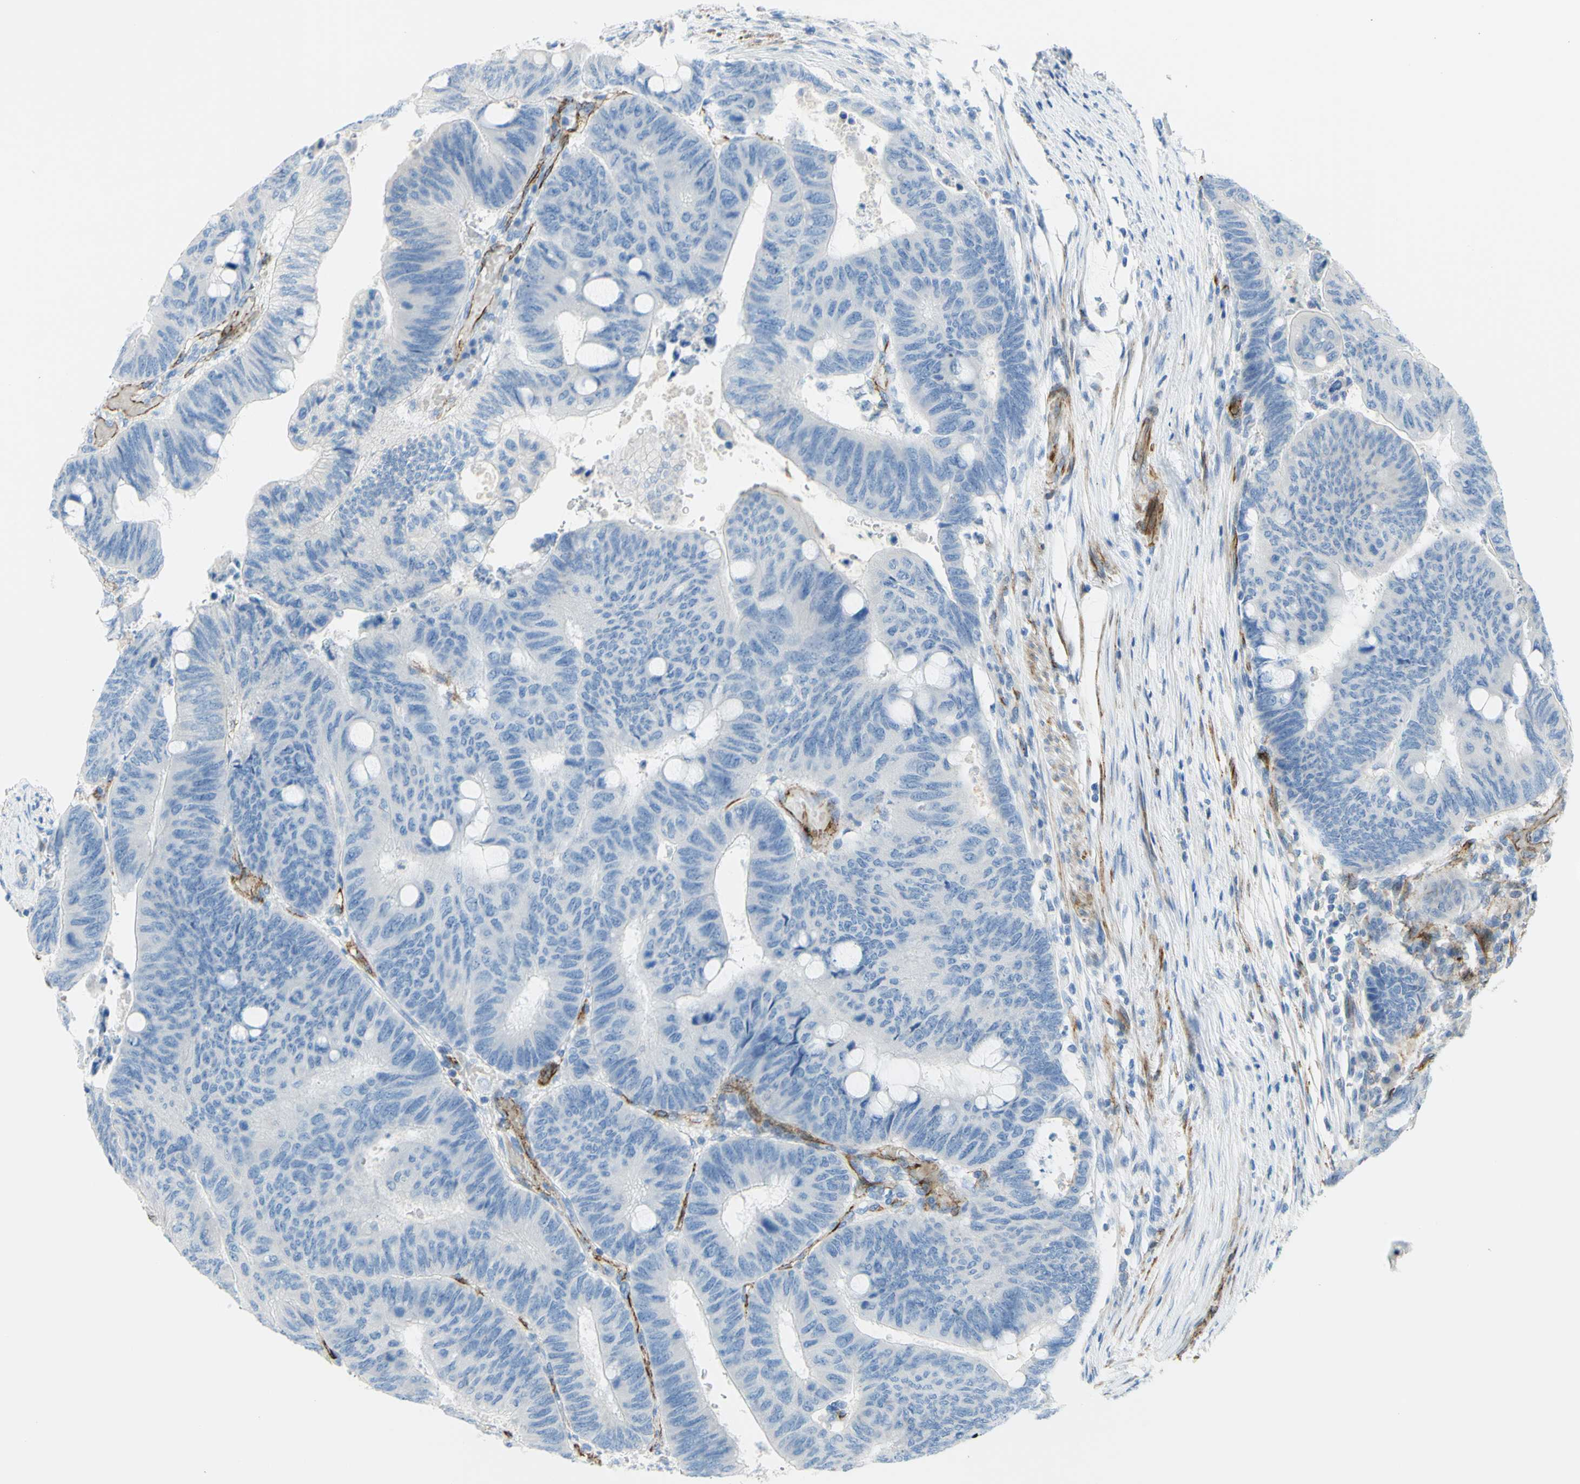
{"staining": {"intensity": "negative", "quantity": "none", "location": "none"}, "tissue": "colorectal cancer", "cell_type": "Tumor cells", "image_type": "cancer", "snomed": [{"axis": "morphology", "description": "Normal tissue, NOS"}, {"axis": "morphology", "description": "Adenocarcinoma, NOS"}, {"axis": "topography", "description": "Rectum"}, {"axis": "topography", "description": "Peripheral nerve tissue"}], "caption": "Tumor cells are negative for brown protein staining in colorectal cancer.", "gene": "PRRG2", "patient": {"sex": "male", "age": 92}}